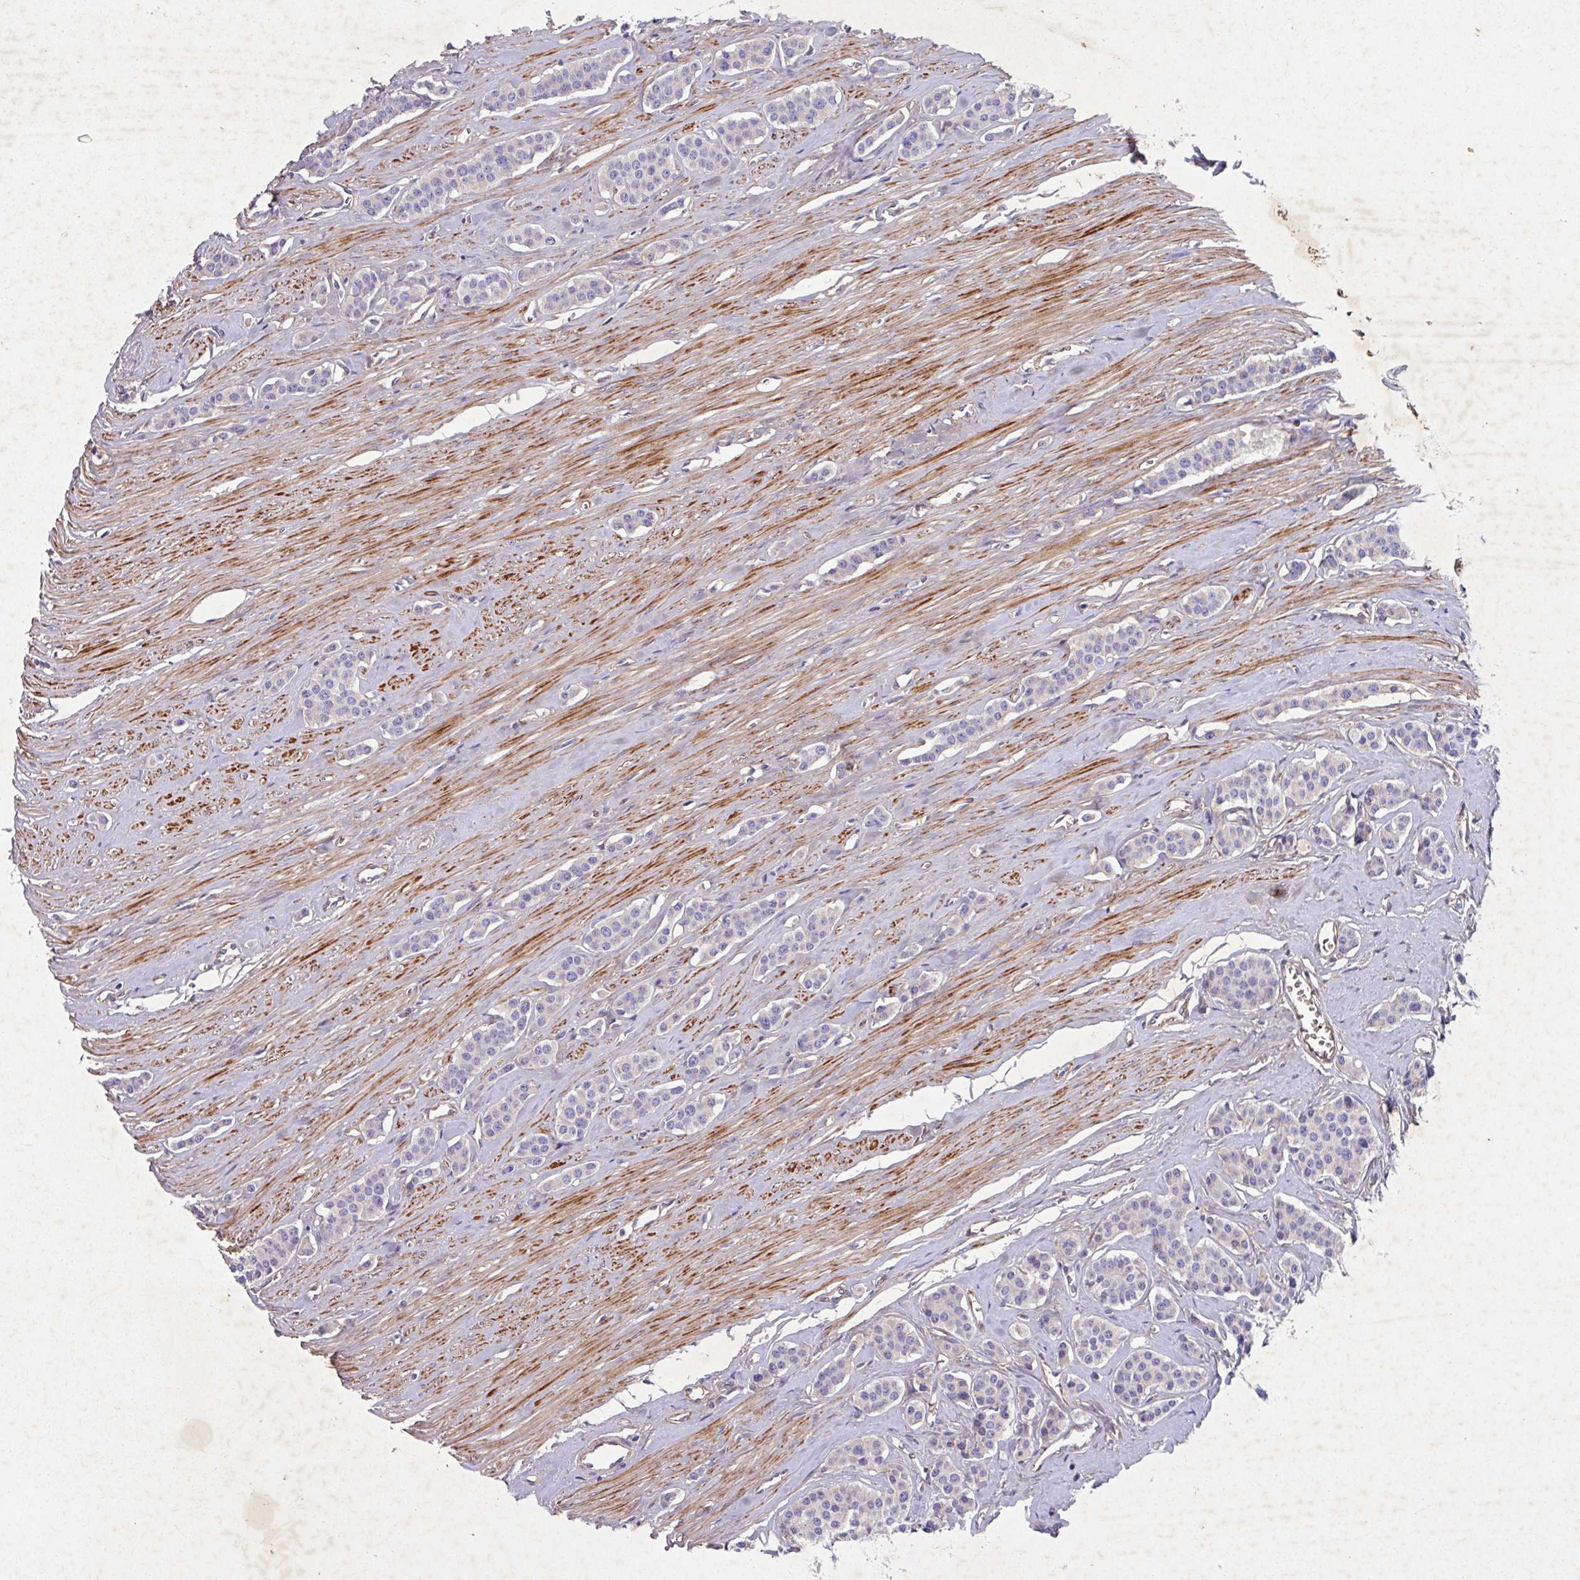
{"staining": {"intensity": "negative", "quantity": "none", "location": "none"}, "tissue": "carcinoid", "cell_type": "Tumor cells", "image_type": "cancer", "snomed": [{"axis": "morphology", "description": "Carcinoid, malignant, NOS"}, {"axis": "topography", "description": "Small intestine"}], "caption": "The micrograph exhibits no staining of tumor cells in carcinoid.", "gene": "ATP2C2", "patient": {"sex": "male", "age": 60}}